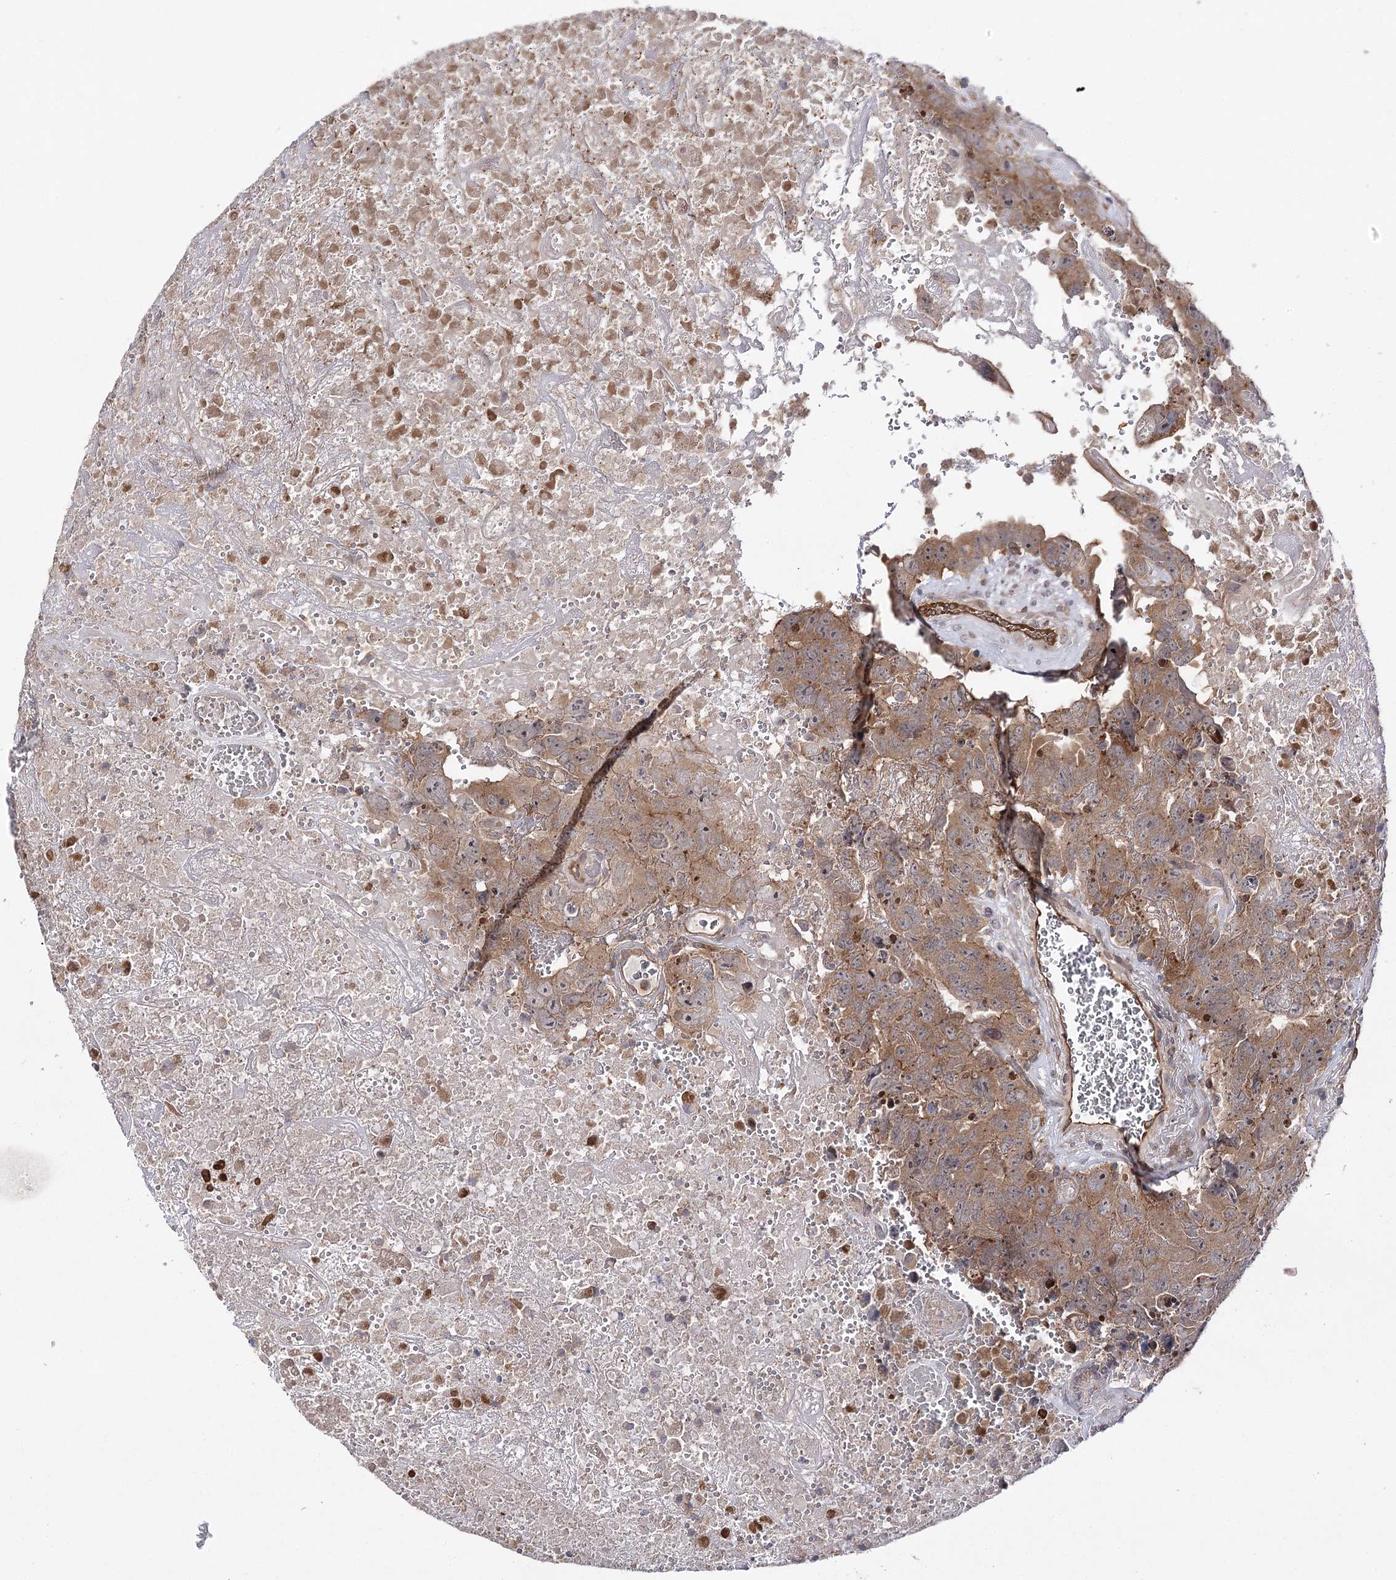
{"staining": {"intensity": "moderate", "quantity": ">75%", "location": "cytoplasmic/membranous"}, "tissue": "testis cancer", "cell_type": "Tumor cells", "image_type": "cancer", "snomed": [{"axis": "morphology", "description": "Carcinoma, Embryonal, NOS"}, {"axis": "topography", "description": "Testis"}], "caption": "Human testis cancer stained for a protein (brown) demonstrates moderate cytoplasmic/membranous positive expression in approximately >75% of tumor cells.", "gene": "BCR", "patient": {"sex": "male", "age": 45}}